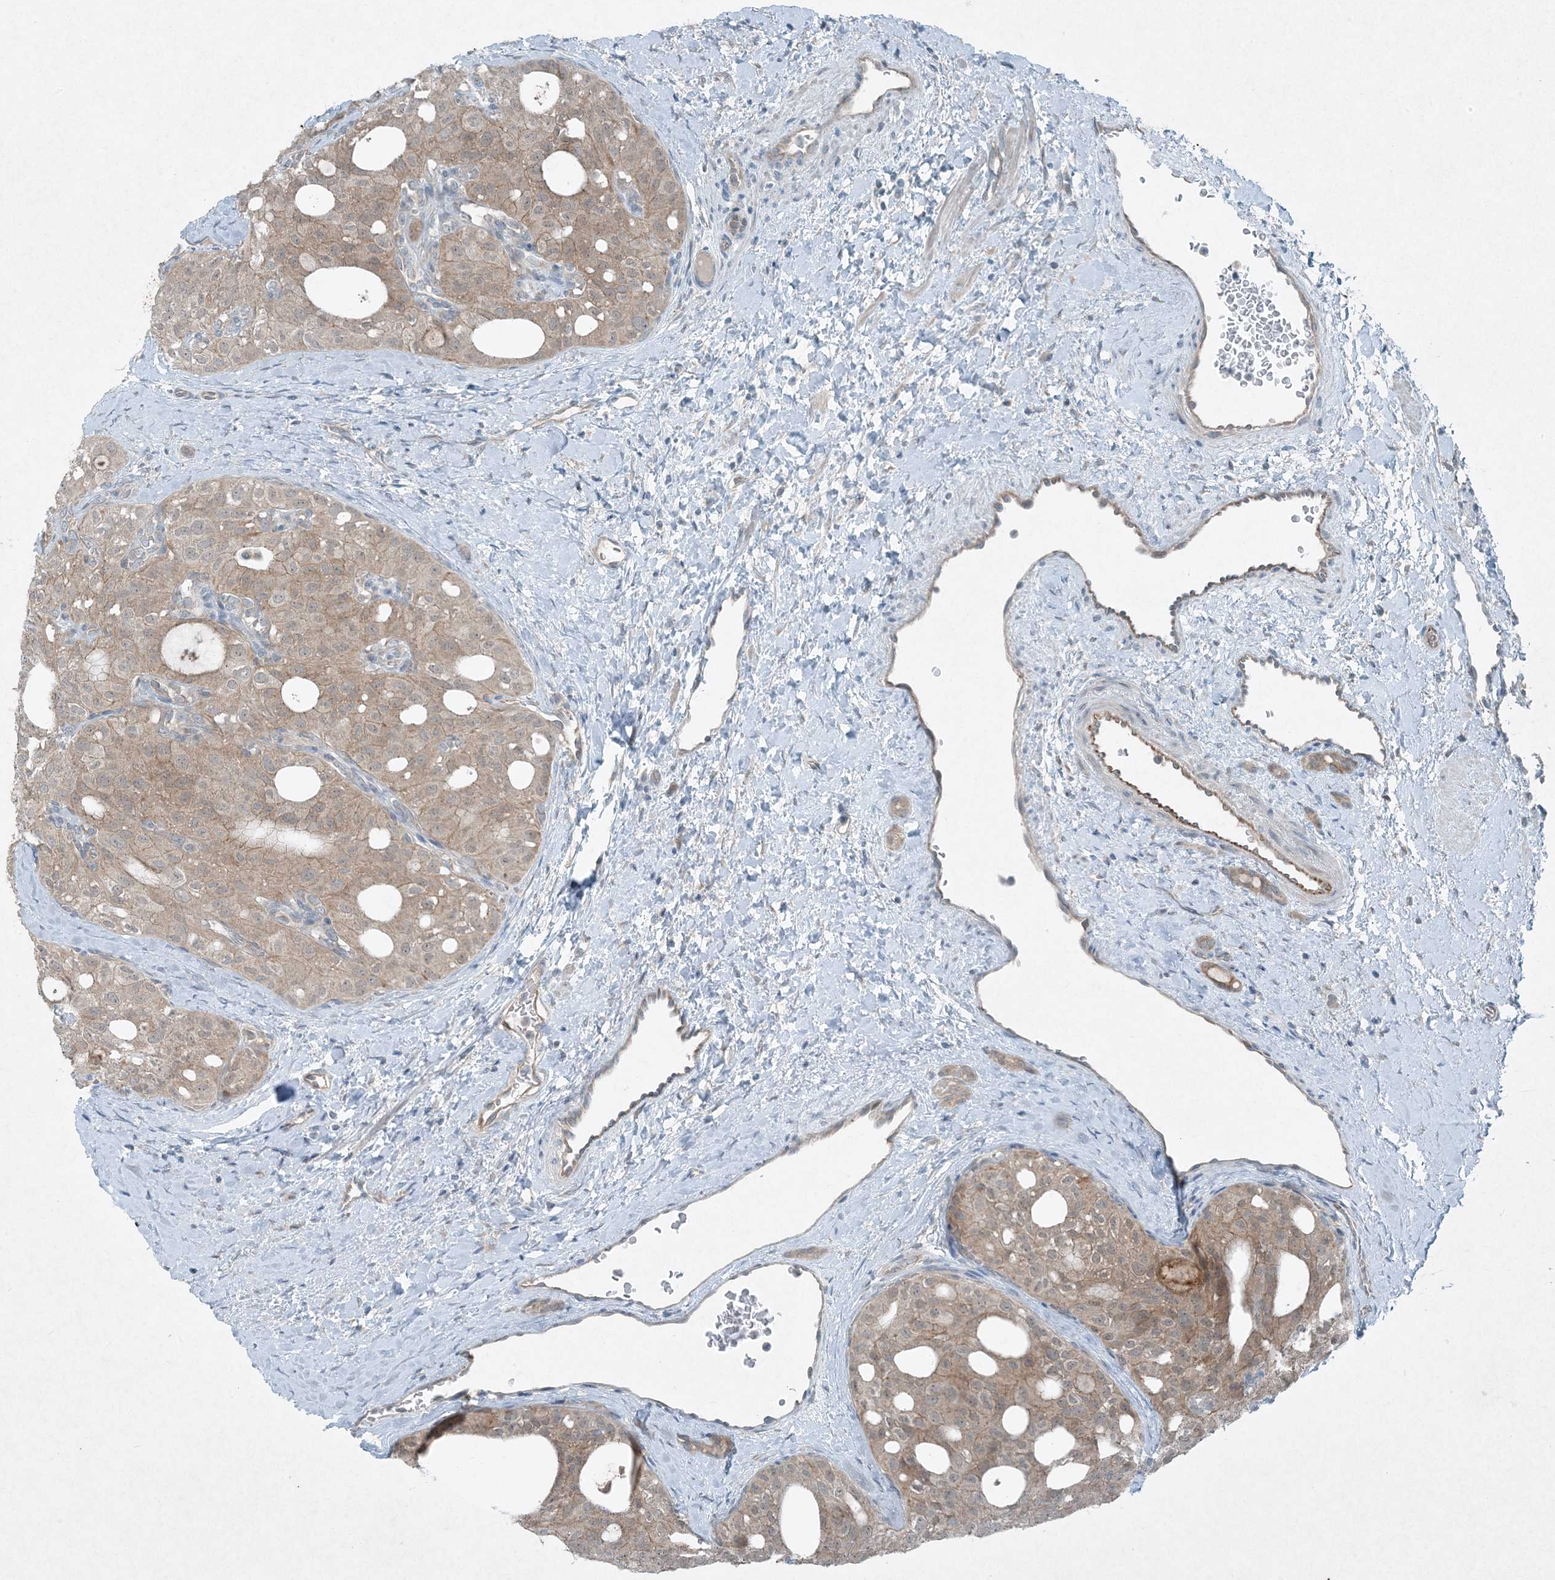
{"staining": {"intensity": "weak", "quantity": ">75%", "location": "cytoplasmic/membranous"}, "tissue": "thyroid cancer", "cell_type": "Tumor cells", "image_type": "cancer", "snomed": [{"axis": "morphology", "description": "Follicular adenoma carcinoma, NOS"}, {"axis": "topography", "description": "Thyroid gland"}], "caption": "Brown immunohistochemical staining in human thyroid cancer exhibits weak cytoplasmic/membranous staining in approximately >75% of tumor cells.", "gene": "MITD1", "patient": {"sex": "male", "age": 75}}